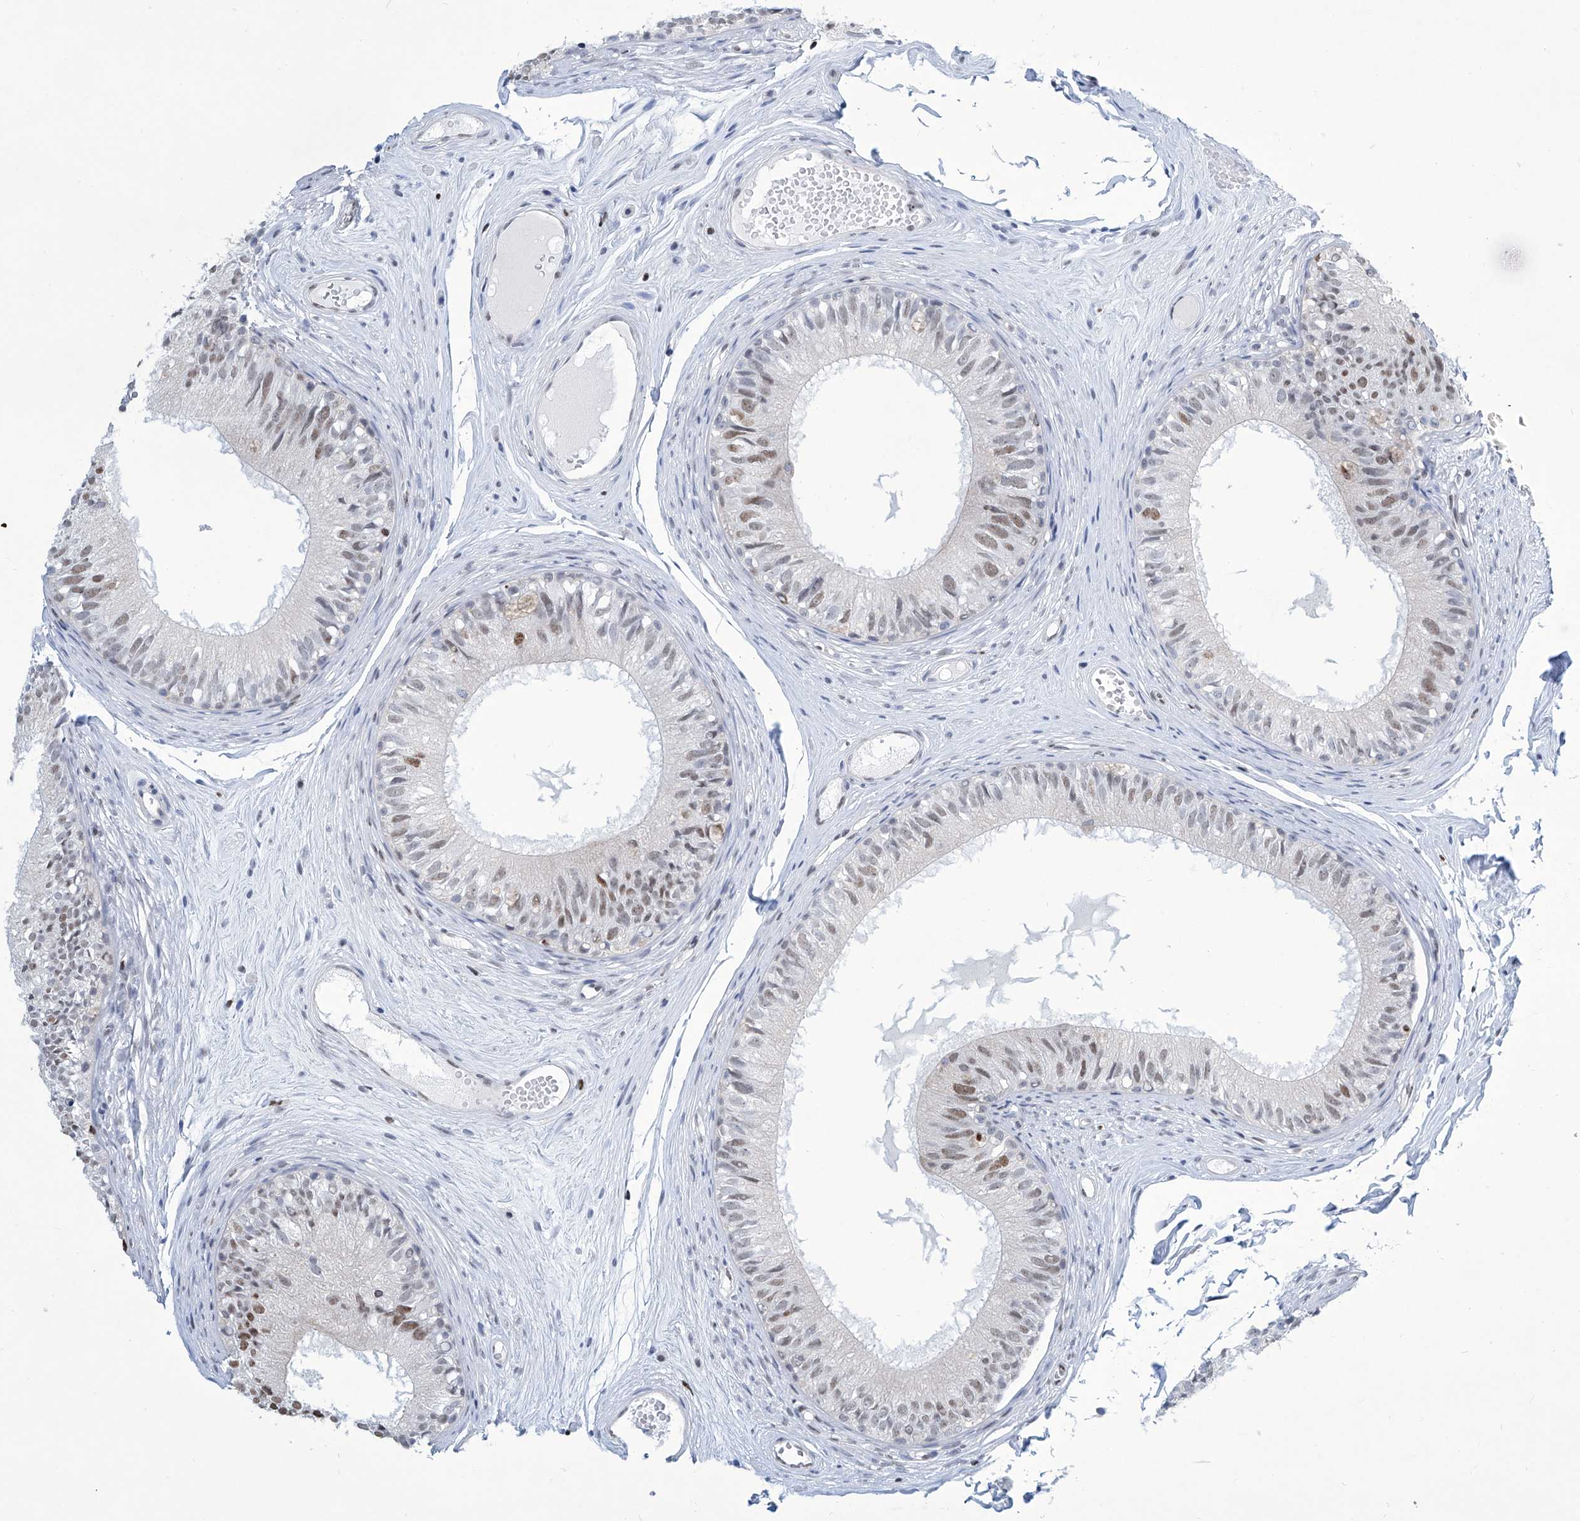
{"staining": {"intensity": "moderate", "quantity": "25%-75%", "location": "nuclear"}, "tissue": "epididymis", "cell_type": "Glandular cells", "image_type": "normal", "snomed": [{"axis": "morphology", "description": "Normal tissue, NOS"}, {"axis": "morphology", "description": "Seminoma in situ"}, {"axis": "topography", "description": "Testis"}, {"axis": "topography", "description": "Epididymis"}], "caption": "Protein analysis of benign epididymis shows moderate nuclear positivity in approximately 25%-75% of glandular cells. (IHC, brightfield microscopy, high magnification).", "gene": "SREBF2", "patient": {"sex": "male", "age": 28}}